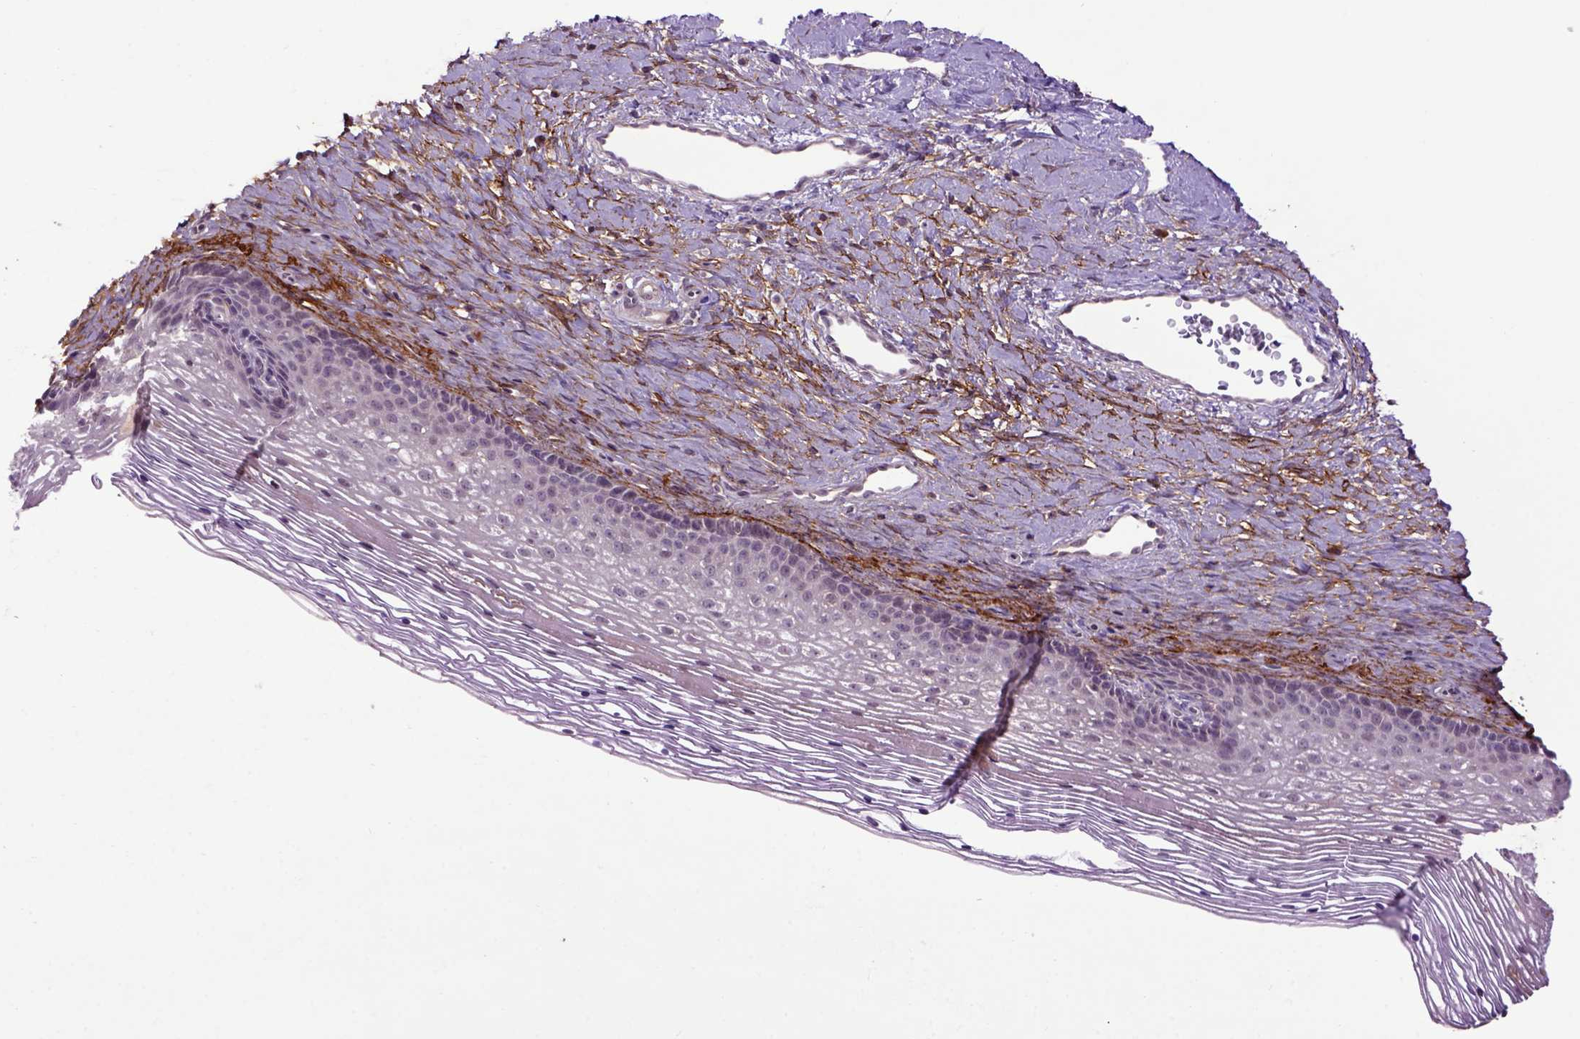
{"staining": {"intensity": "negative", "quantity": "none", "location": "none"}, "tissue": "cervix", "cell_type": "Glandular cells", "image_type": "normal", "snomed": [{"axis": "morphology", "description": "Normal tissue, NOS"}, {"axis": "topography", "description": "Cervix"}], "caption": "Histopathology image shows no protein expression in glandular cells of normal cervix. Brightfield microscopy of immunohistochemistry stained with DAB (3,3'-diaminobenzidine) (brown) and hematoxylin (blue), captured at high magnification.", "gene": "EMILIN3", "patient": {"sex": "female", "age": 34}}